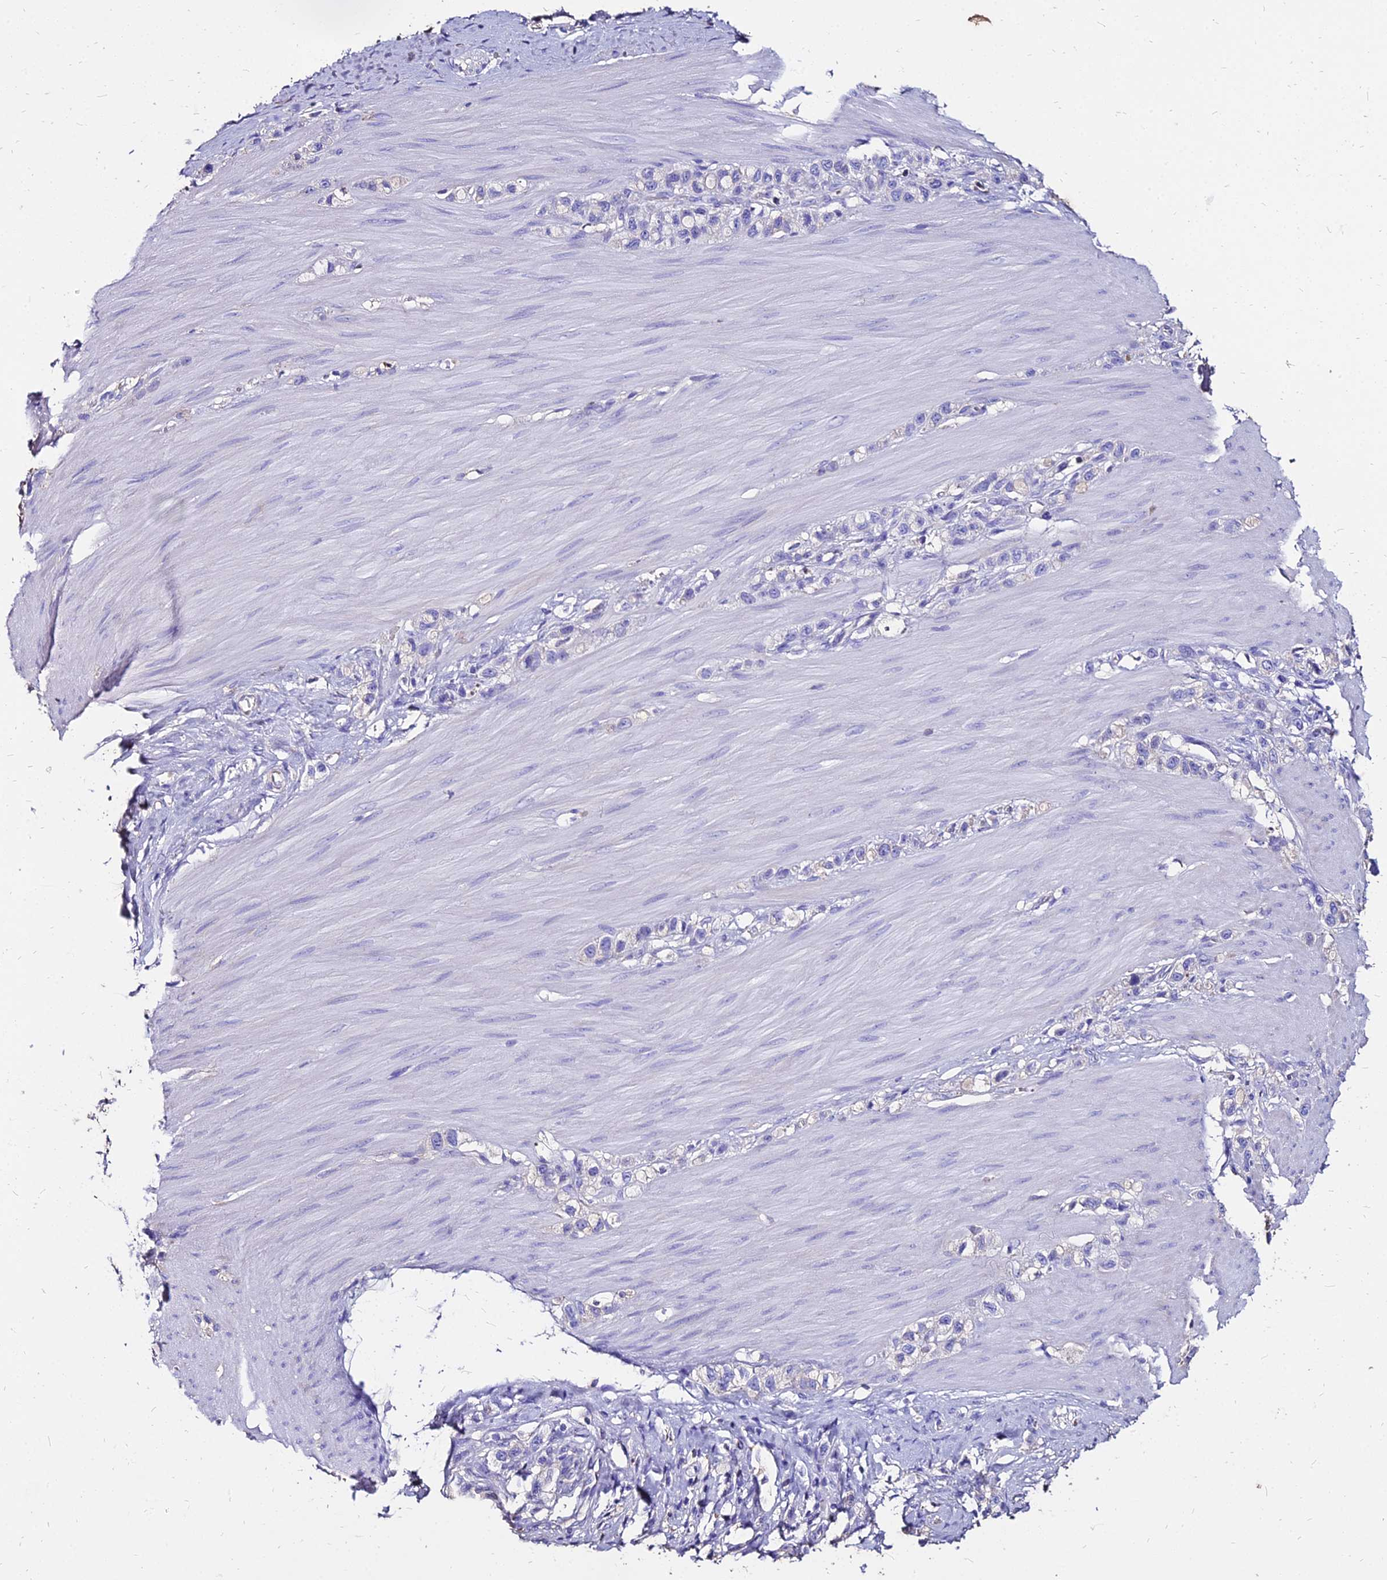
{"staining": {"intensity": "negative", "quantity": "none", "location": "none"}, "tissue": "stomach cancer", "cell_type": "Tumor cells", "image_type": "cancer", "snomed": [{"axis": "morphology", "description": "Adenocarcinoma, NOS"}, {"axis": "topography", "description": "Stomach"}], "caption": "Stomach cancer (adenocarcinoma) was stained to show a protein in brown. There is no significant positivity in tumor cells.", "gene": "NME5", "patient": {"sex": "female", "age": 65}}